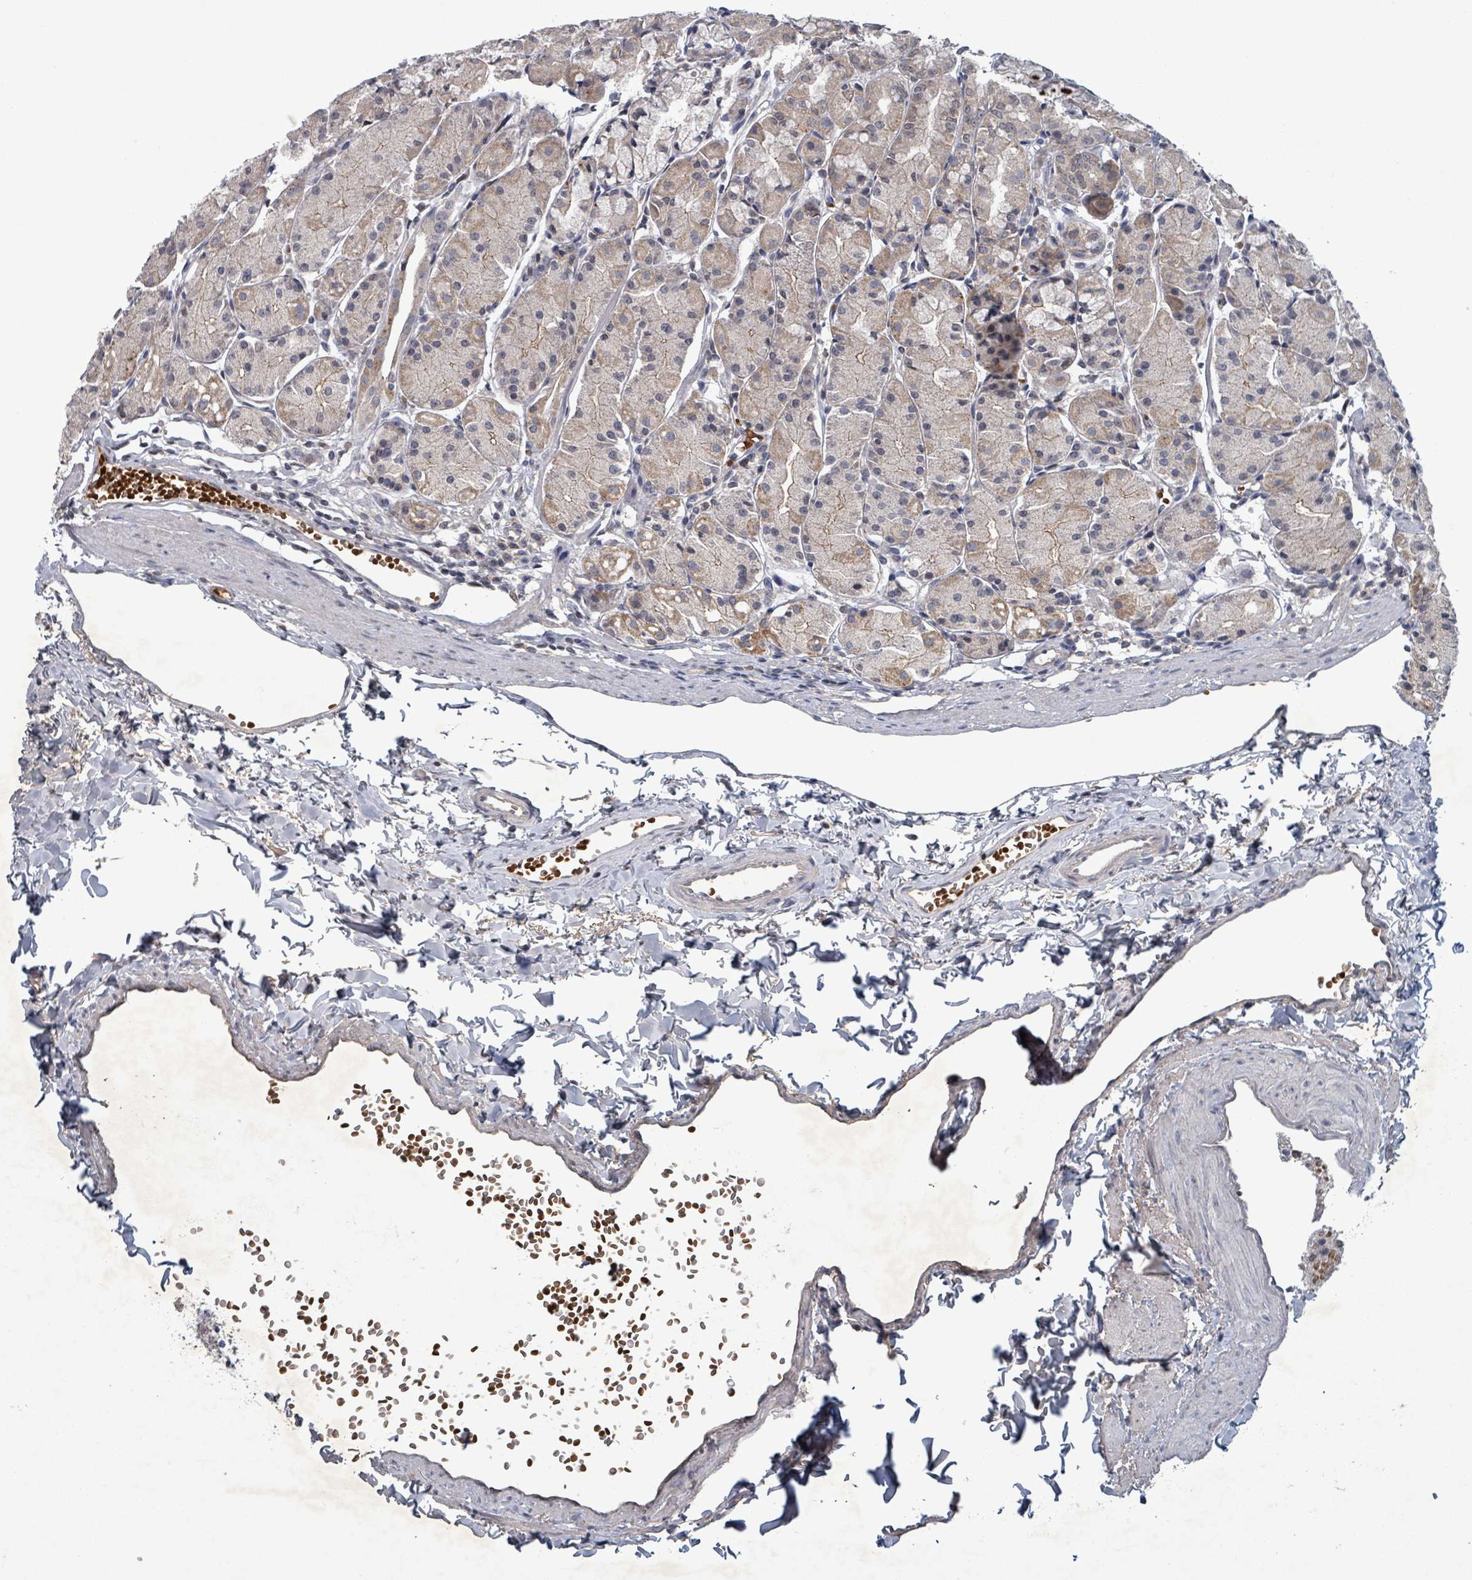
{"staining": {"intensity": "weak", "quantity": "<25%", "location": "cytoplasmic/membranous"}, "tissue": "stomach", "cell_type": "Glandular cells", "image_type": "normal", "snomed": [{"axis": "morphology", "description": "Normal tissue, NOS"}, {"axis": "topography", "description": "Stomach, upper"}], "caption": "IHC histopathology image of unremarkable stomach: human stomach stained with DAB exhibits no significant protein staining in glandular cells. The staining was performed using DAB to visualize the protein expression in brown, while the nuclei were stained in blue with hematoxylin (Magnification: 20x).", "gene": "GRM8", "patient": {"sex": "male", "age": 47}}